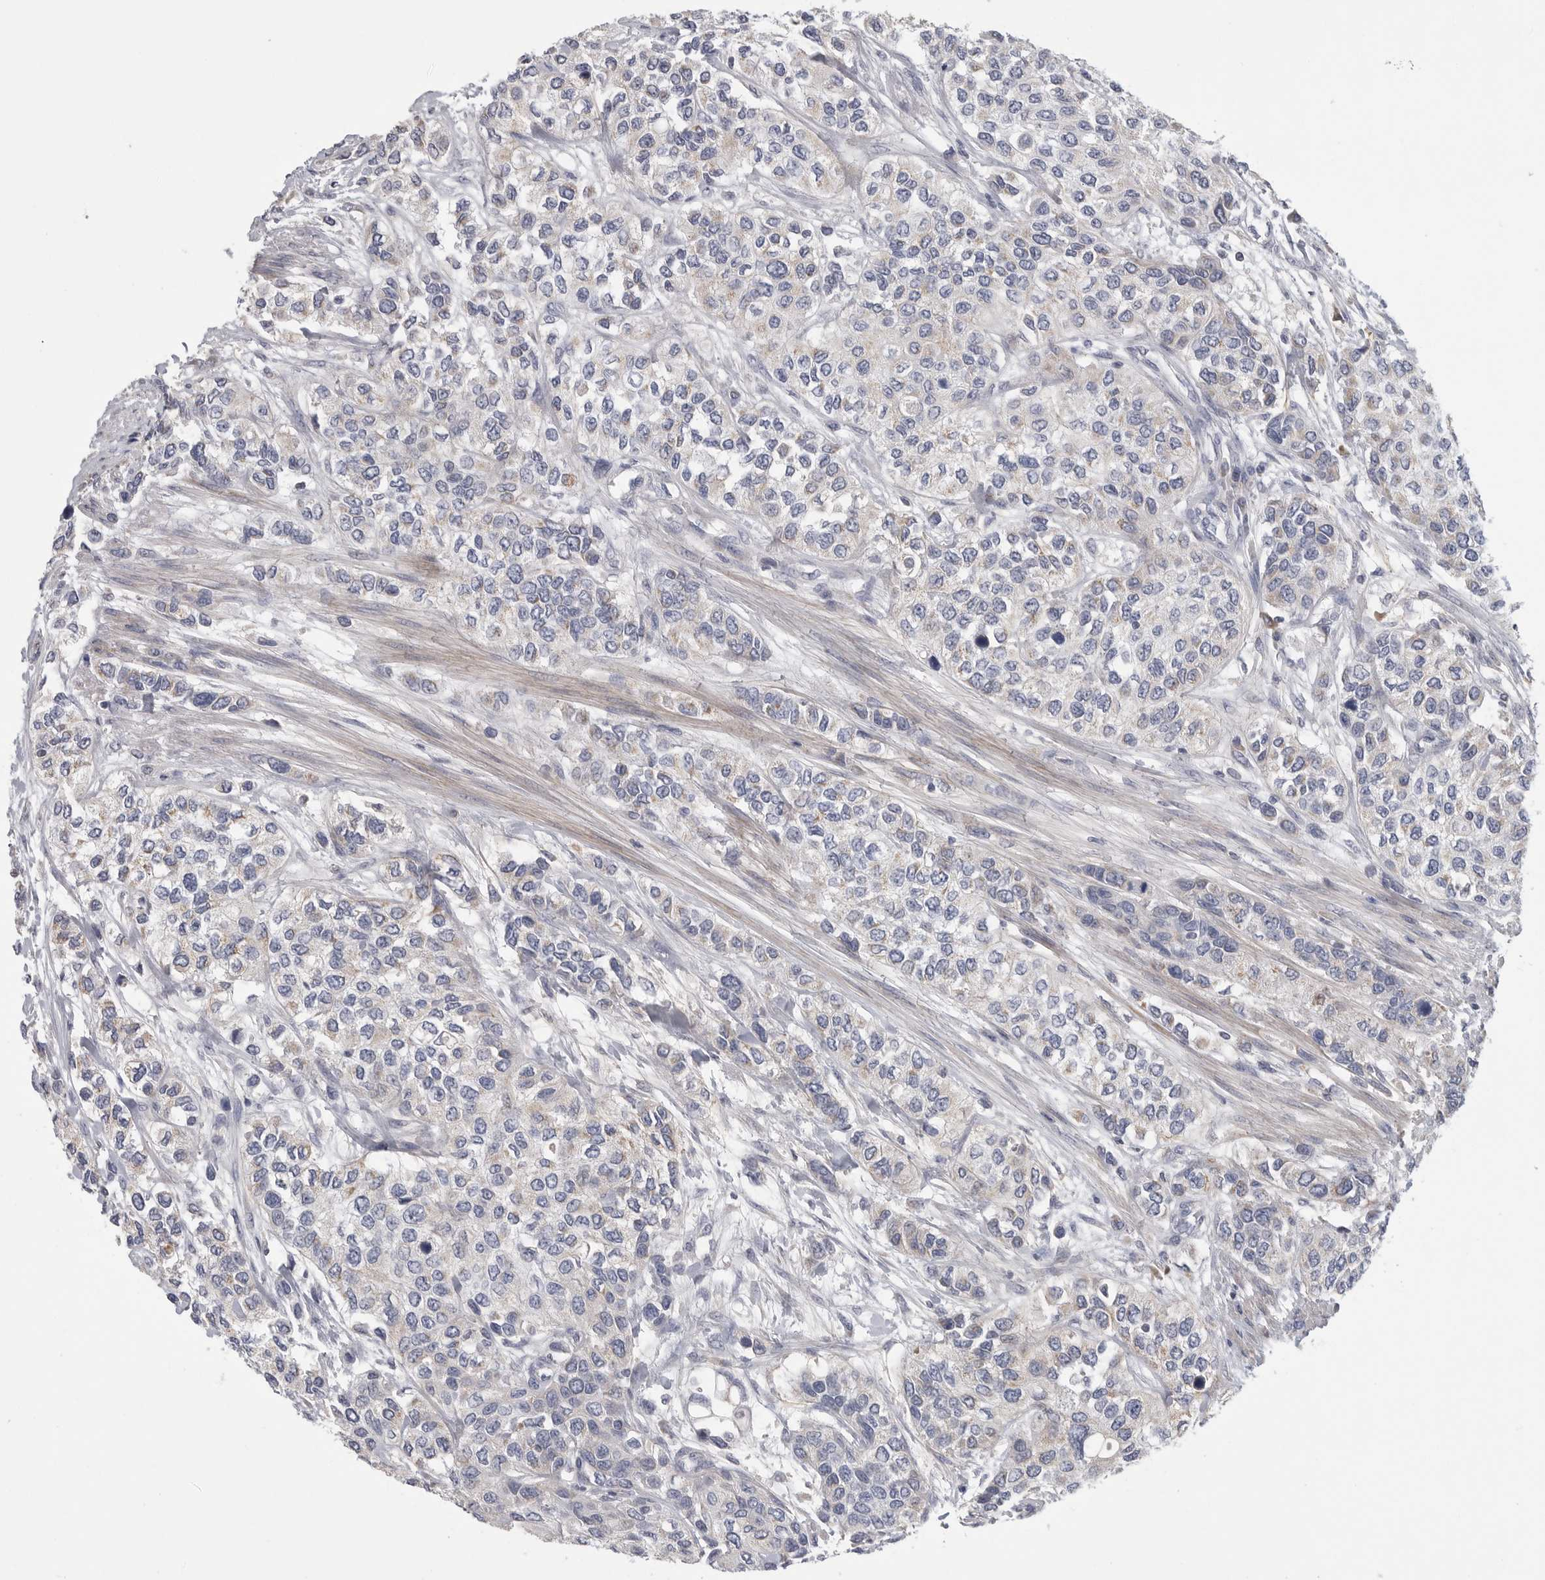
{"staining": {"intensity": "weak", "quantity": "<25%", "location": "cytoplasmic/membranous"}, "tissue": "urothelial cancer", "cell_type": "Tumor cells", "image_type": "cancer", "snomed": [{"axis": "morphology", "description": "Urothelial carcinoma, High grade"}, {"axis": "topography", "description": "Urinary bladder"}], "caption": "This is a image of immunohistochemistry (IHC) staining of urothelial carcinoma (high-grade), which shows no staining in tumor cells.", "gene": "SDC3", "patient": {"sex": "female", "age": 56}}